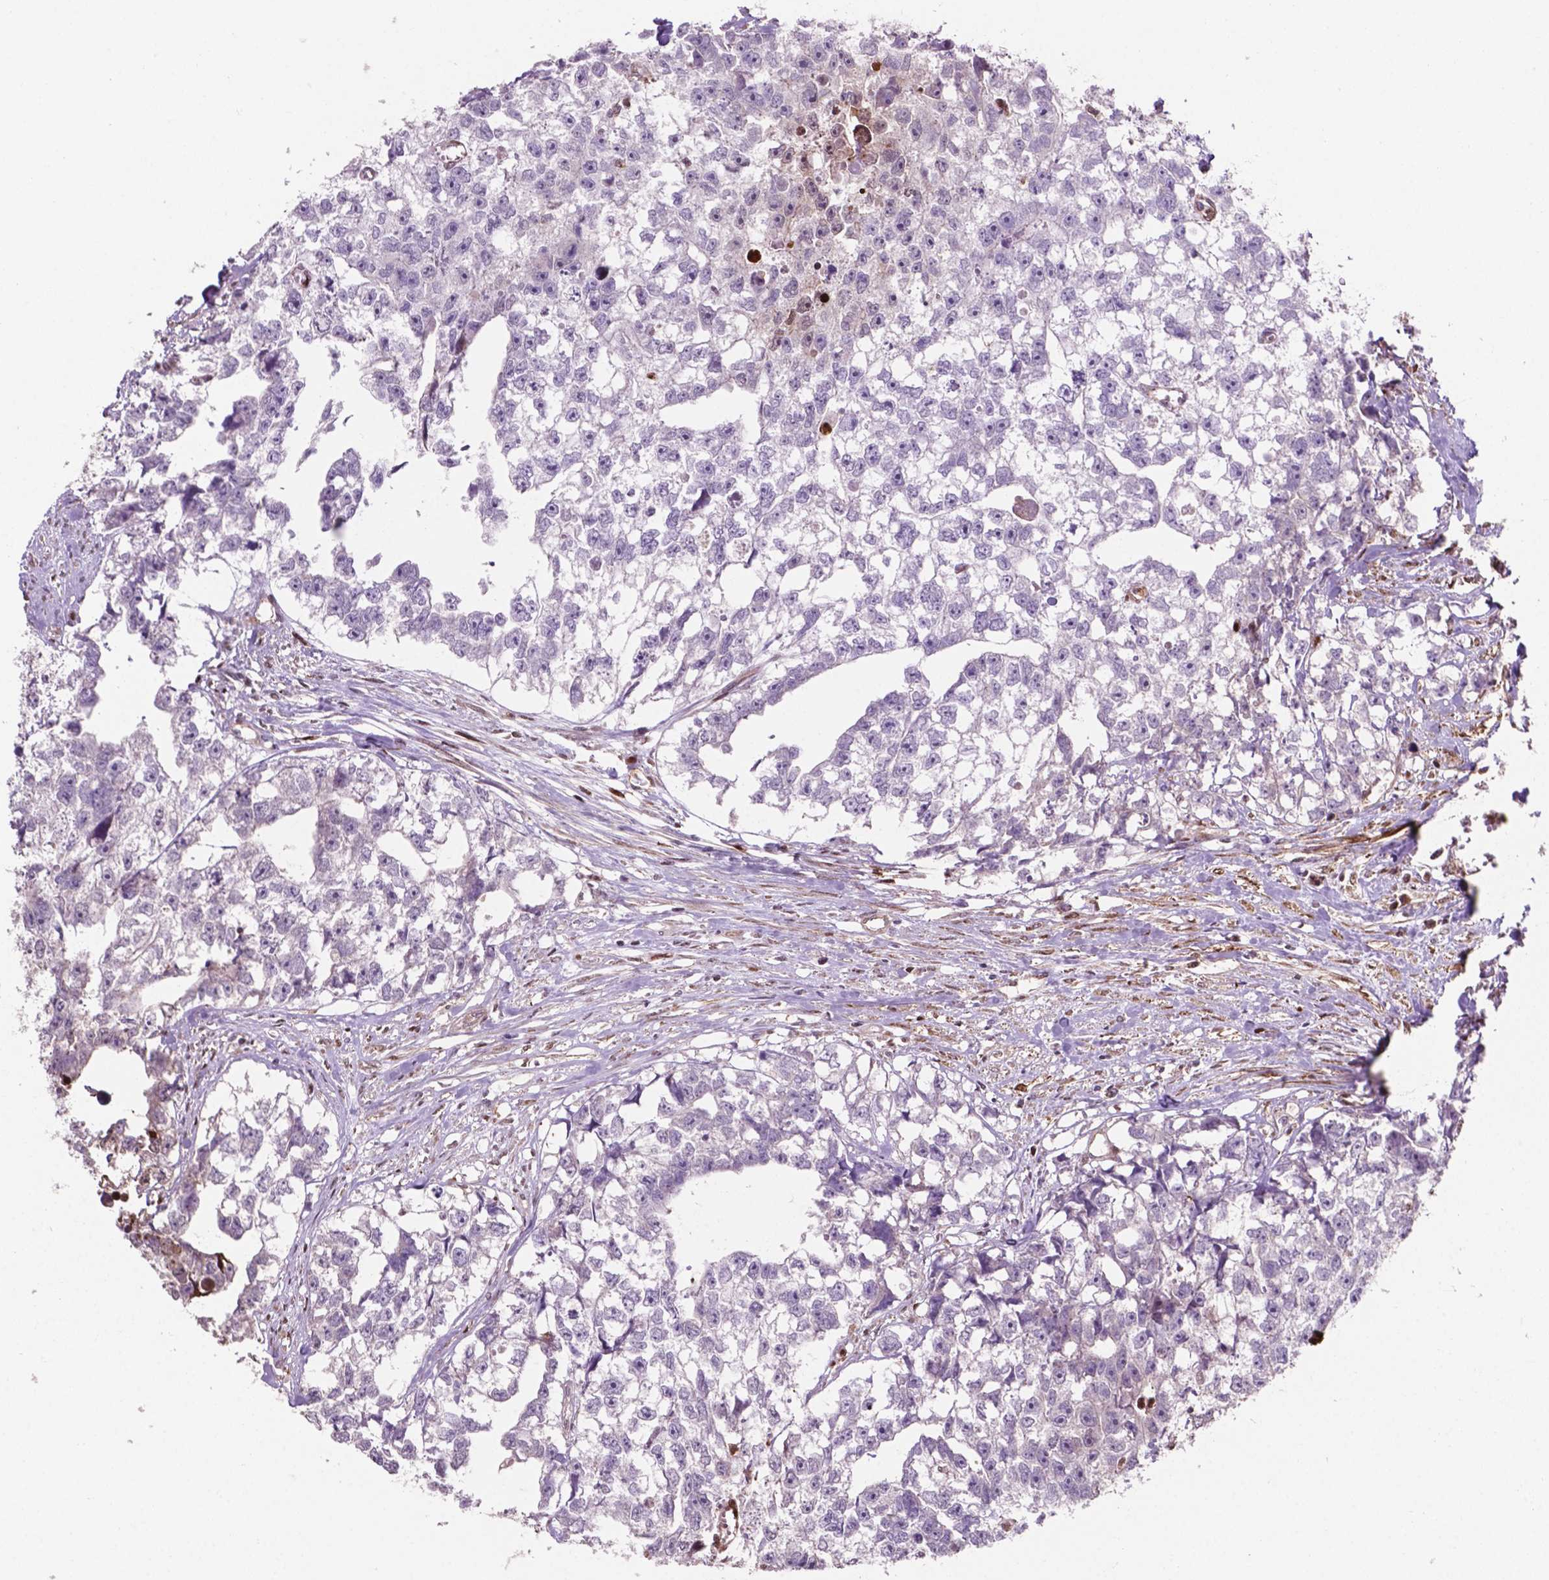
{"staining": {"intensity": "negative", "quantity": "none", "location": "none"}, "tissue": "testis cancer", "cell_type": "Tumor cells", "image_type": "cancer", "snomed": [{"axis": "morphology", "description": "Carcinoma, Embryonal, NOS"}, {"axis": "morphology", "description": "Teratoma, malignant, NOS"}, {"axis": "topography", "description": "Testis"}], "caption": "IHC of human teratoma (malignant) (testis) exhibits no staining in tumor cells.", "gene": "LDHA", "patient": {"sex": "male", "age": 44}}